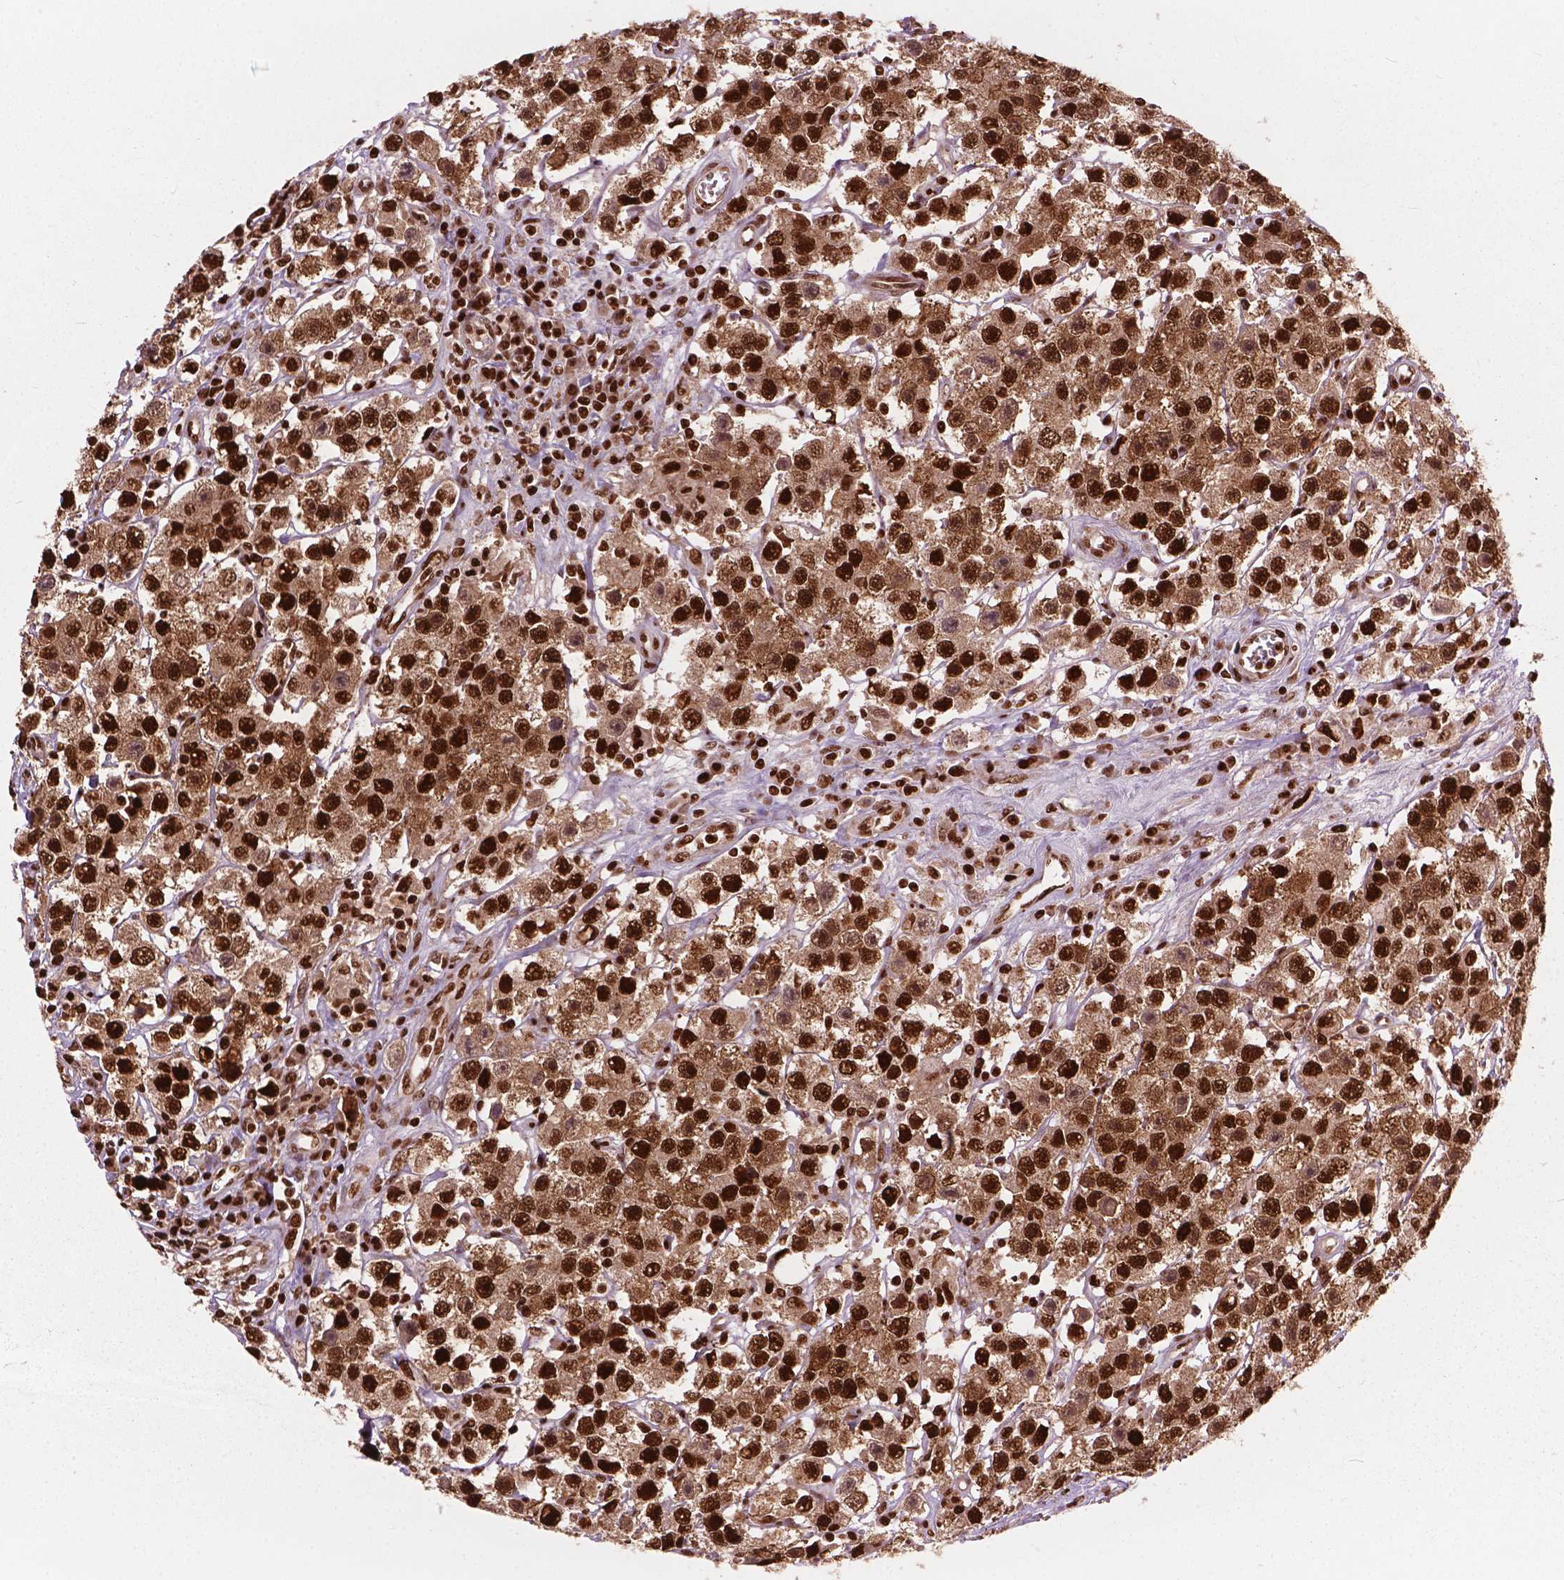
{"staining": {"intensity": "strong", "quantity": ">75%", "location": "cytoplasmic/membranous,nuclear"}, "tissue": "testis cancer", "cell_type": "Tumor cells", "image_type": "cancer", "snomed": [{"axis": "morphology", "description": "Seminoma, NOS"}, {"axis": "topography", "description": "Testis"}], "caption": "About >75% of tumor cells in seminoma (testis) reveal strong cytoplasmic/membranous and nuclear protein positivity as visualized by brown immunohistochemical staining.", "gene": "ANP32B", "patient": {"sex": "male", "age": 45}}